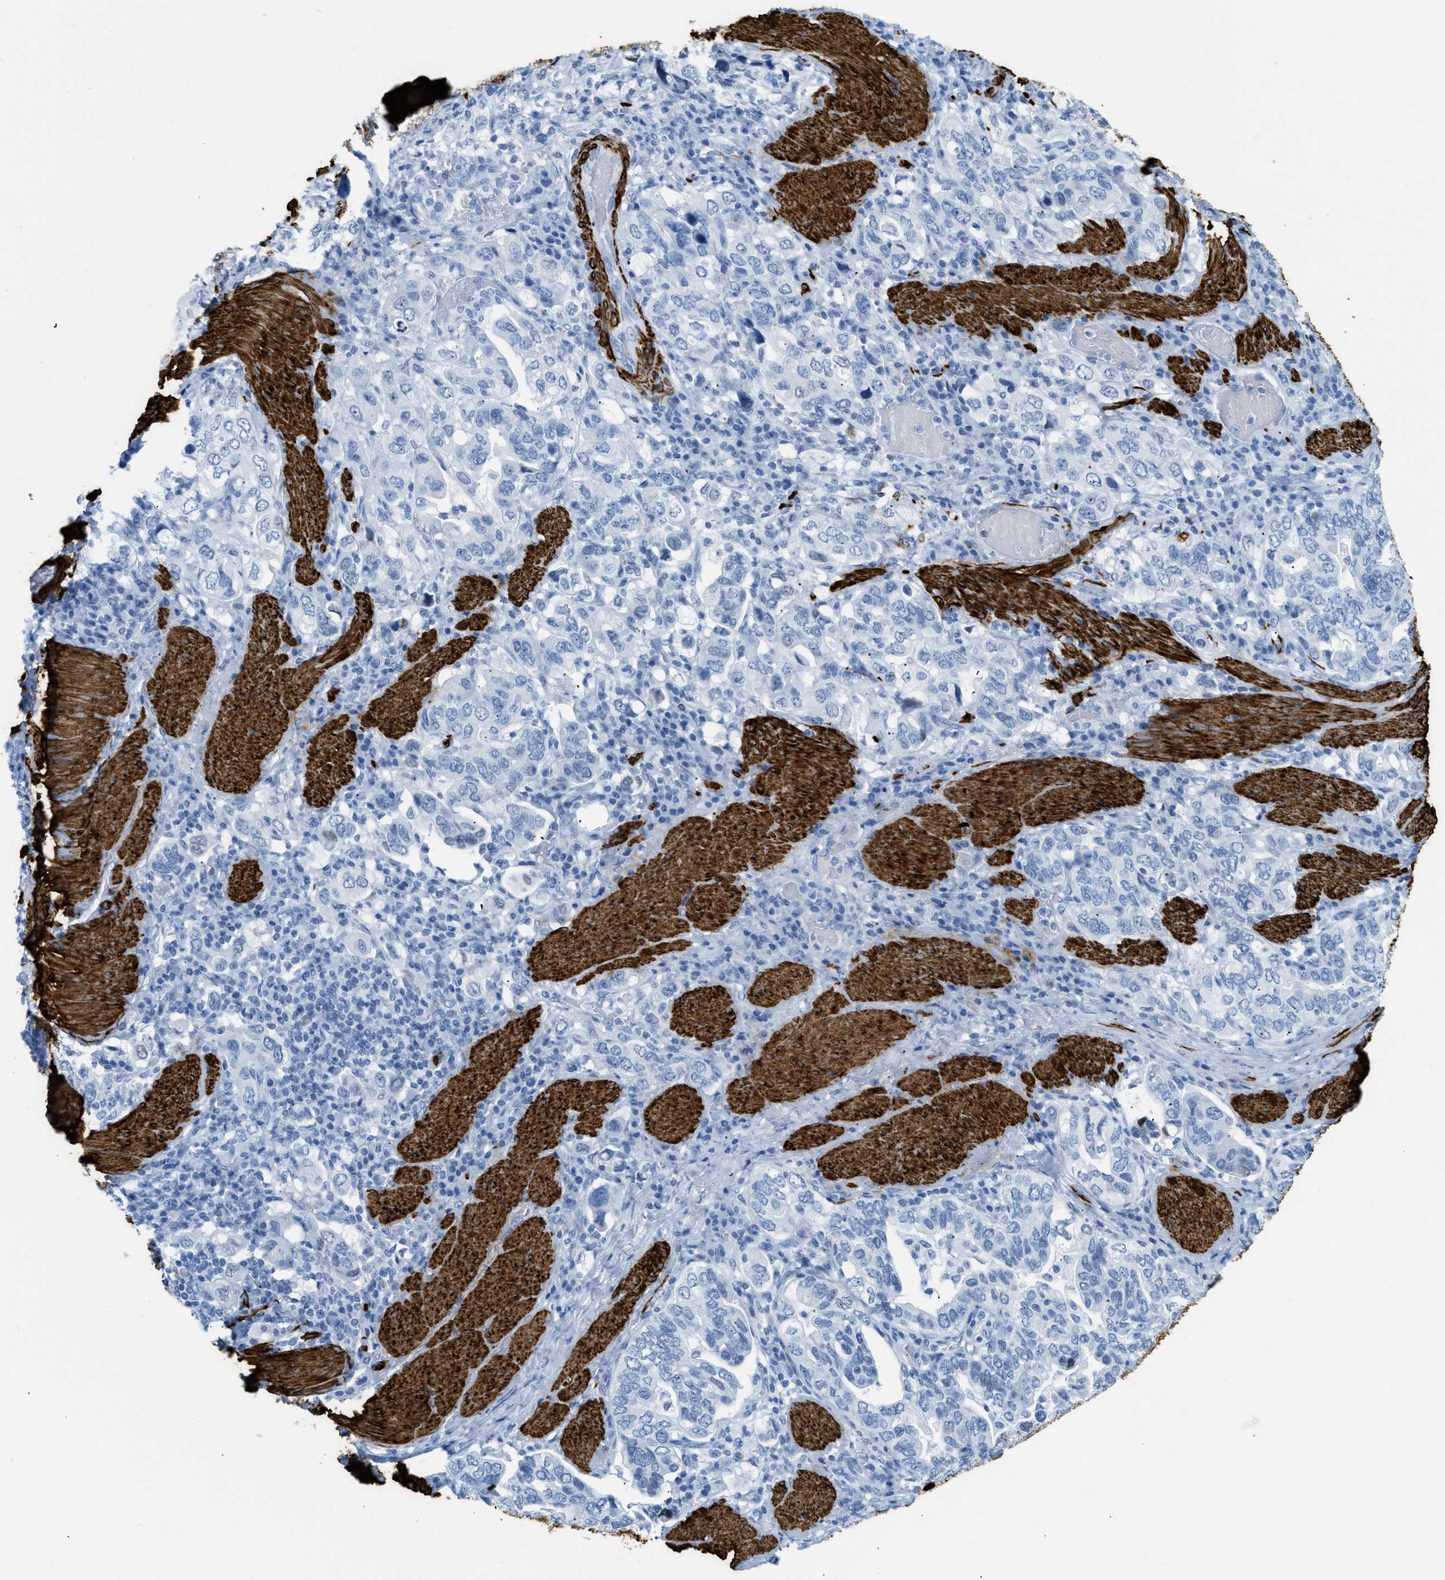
{"staining": {"intensity": "negative", "quantity": "none", "location": "none"}, "tissue": "stomach cancer", "cell_type": "Tumor cells", "image_type": "cancer", "snomed": [{"axis": "morphology", "description": "Adenocarcinoma, NOS"}, {"axis": "topography", "description": "Stomach, upper"}], "caption": "This is an IHC image of adenocarcinoma (stomach). There is no expression in tumor cells.", "gene": "DES", "patient": {"sex": "male", "age": 62}}